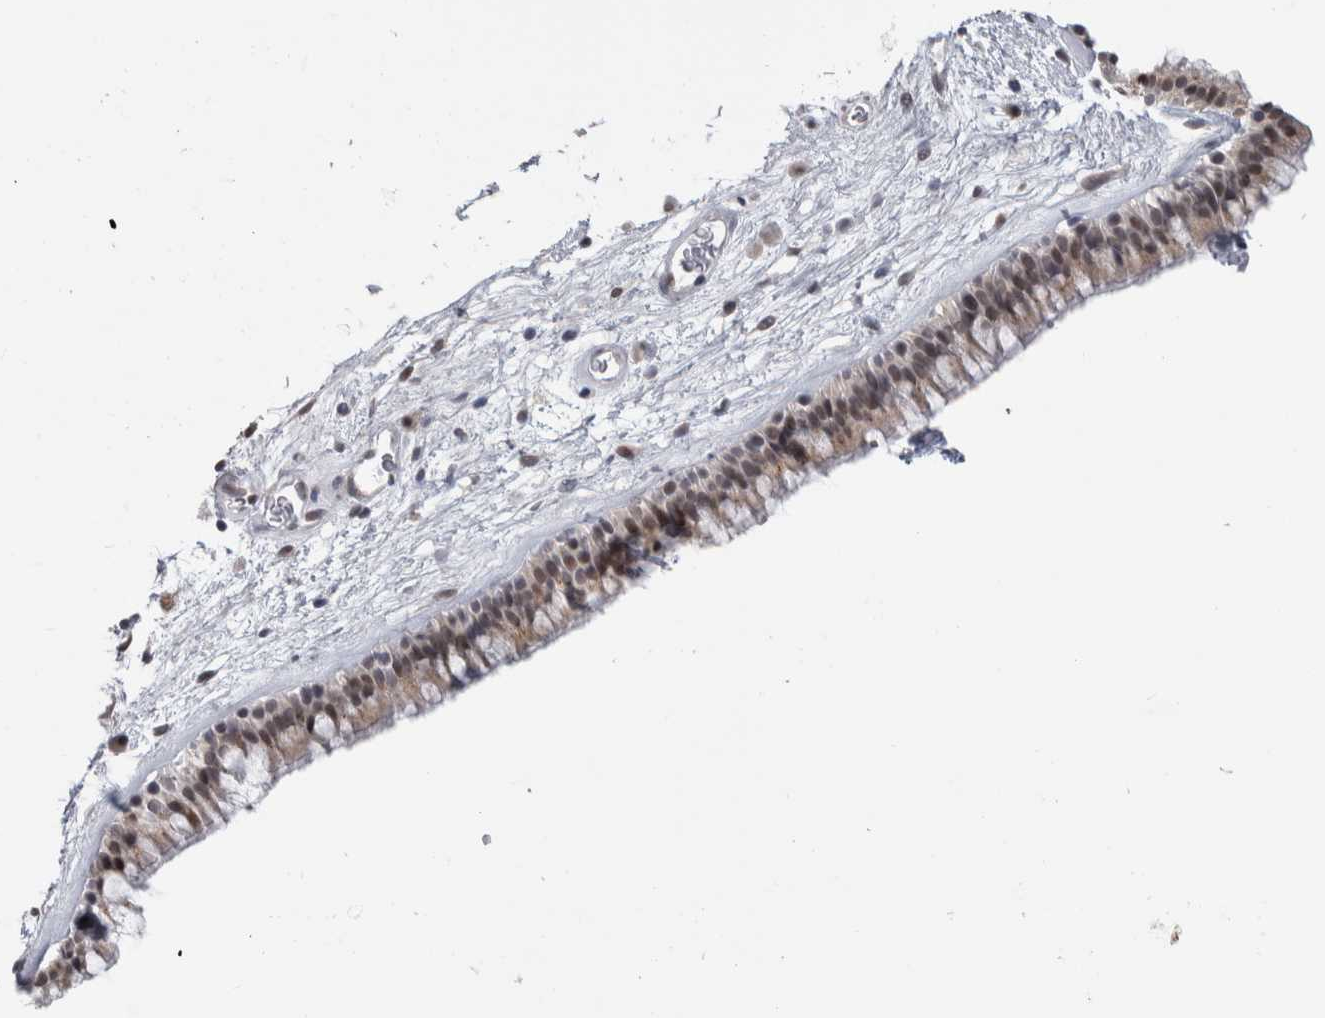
{"staining": {"intensity": "weak", "quantity": "25%-75%", "location": "cytoplasmic/membranous,nuclear"}, "tissue": "nasopharynx", "cell_type": "Respiratory epithelial cells", "image_type": "normal", "snomed": [{"axis": "morphology", "description": "Normal tissue, NOS"}, {"axis": "morphology", "description": "Inflammation, NOS"}, {"axis": "topography", "description": "Nasopharynx"}], "caption": "IHC of benign human nasopharynx exhibits low levels of weak cytoplasmic/membranous,nuclear positivity in about 25%-75% of respiratory epithelial cells. (DAB IHC with brightfield microscopy, high magnification).", "gene": "HEXIM2", "patient": {"sex": "male", "age": 48}}